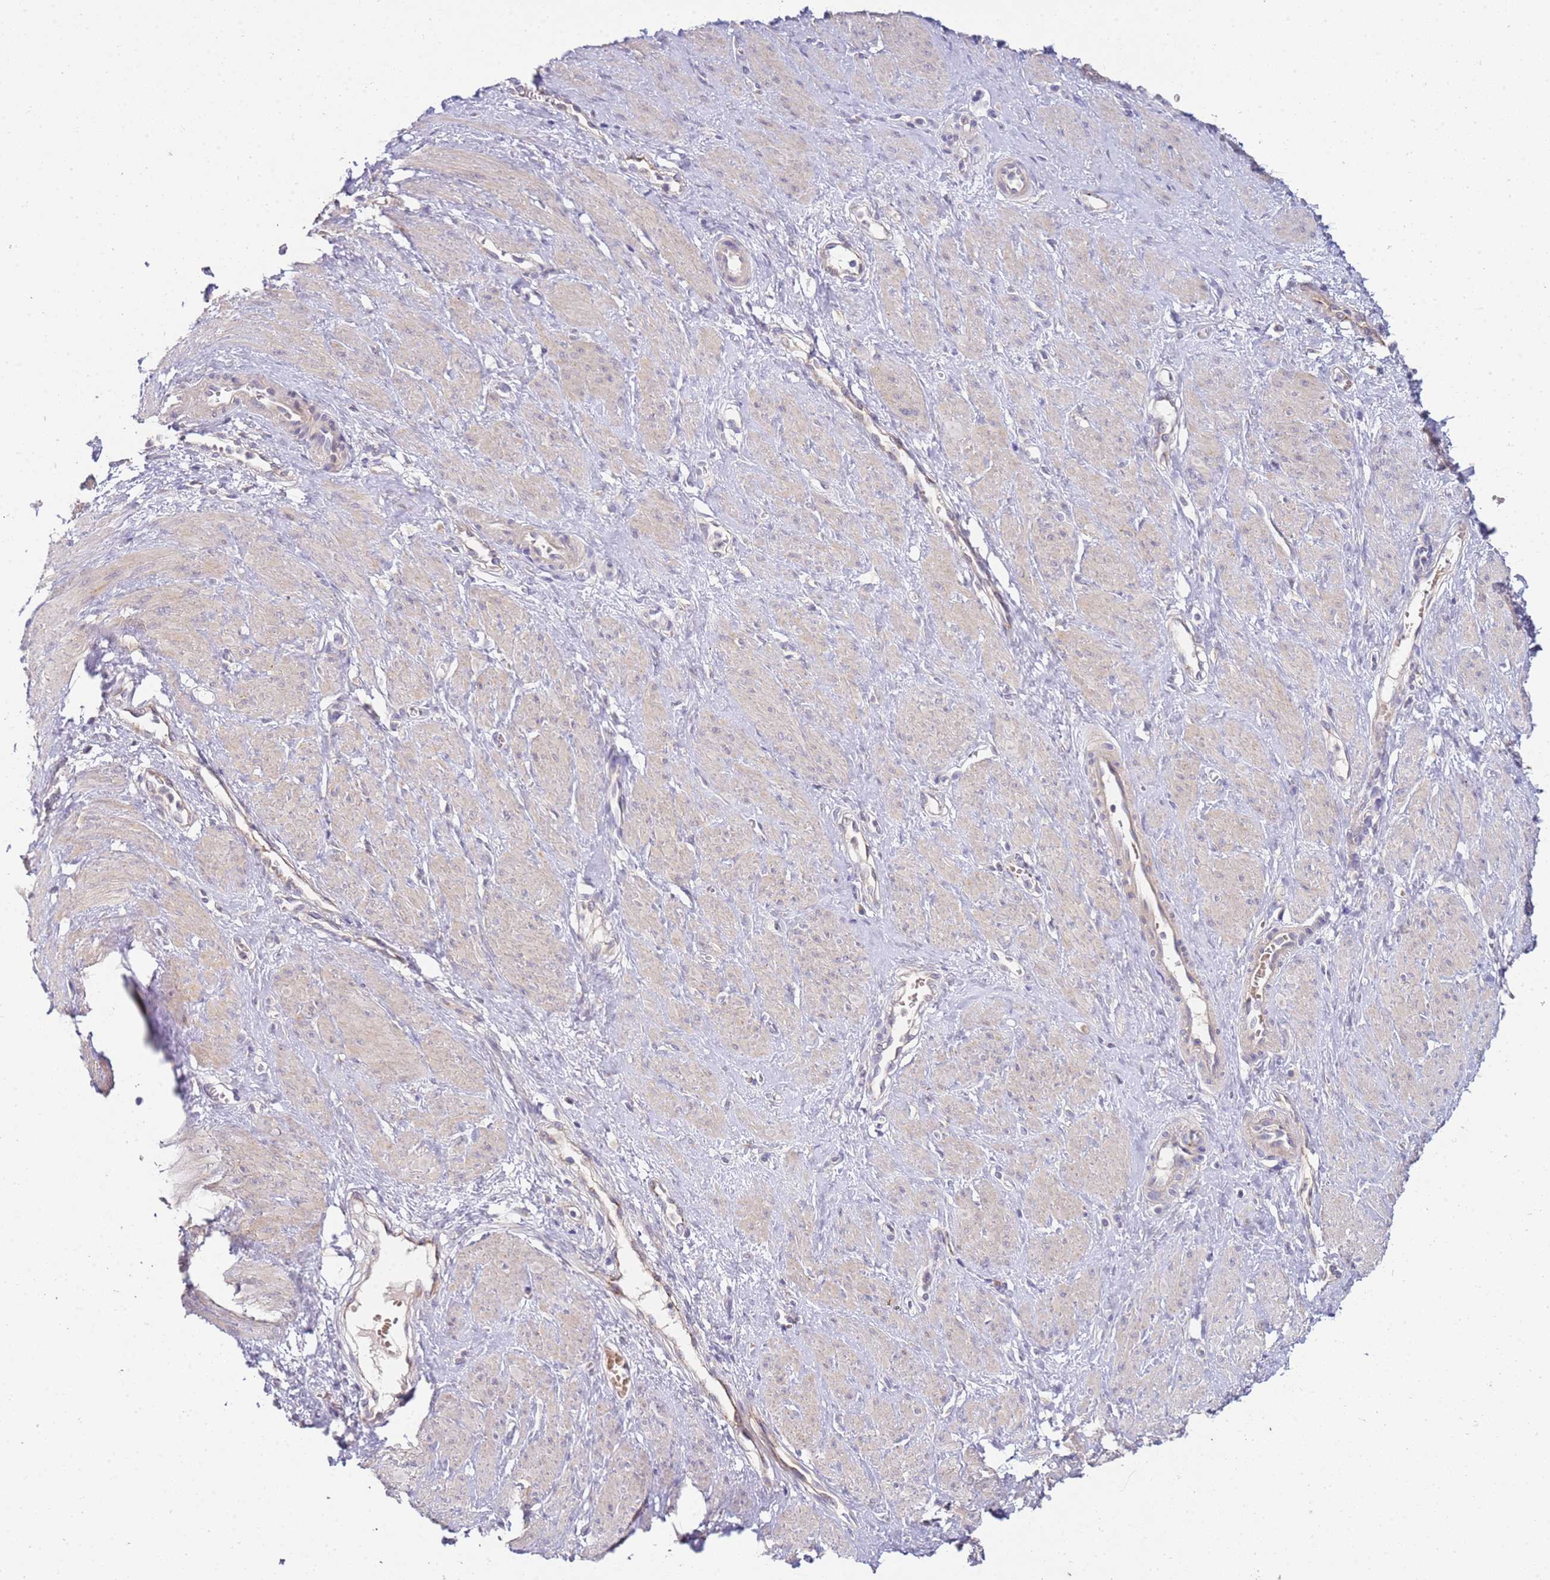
{"staining": {"intensity": "weak", "quantity": "<25%", "location": "cytoplasmic/membranous"}, "tissue": "smooth muscle", "cell_type": "Smooth muscle cells", "image_type": "normal", "snomed": [{"axis": "morphology", "description": "Normal tissue, NOS"}, {"axis": "topography", "description": "Smooth muscle"}, {"axis": "topography", "description": "Uterus"}], "caption": "Image shows no protein positivity in smooth muscle cells of benign smooth muscle. (DAB (3,3'-diaminobenzidine) IHC, high magnification).", "gene": "NMUR2", "patient": {"sex": "female", "age": 39}}